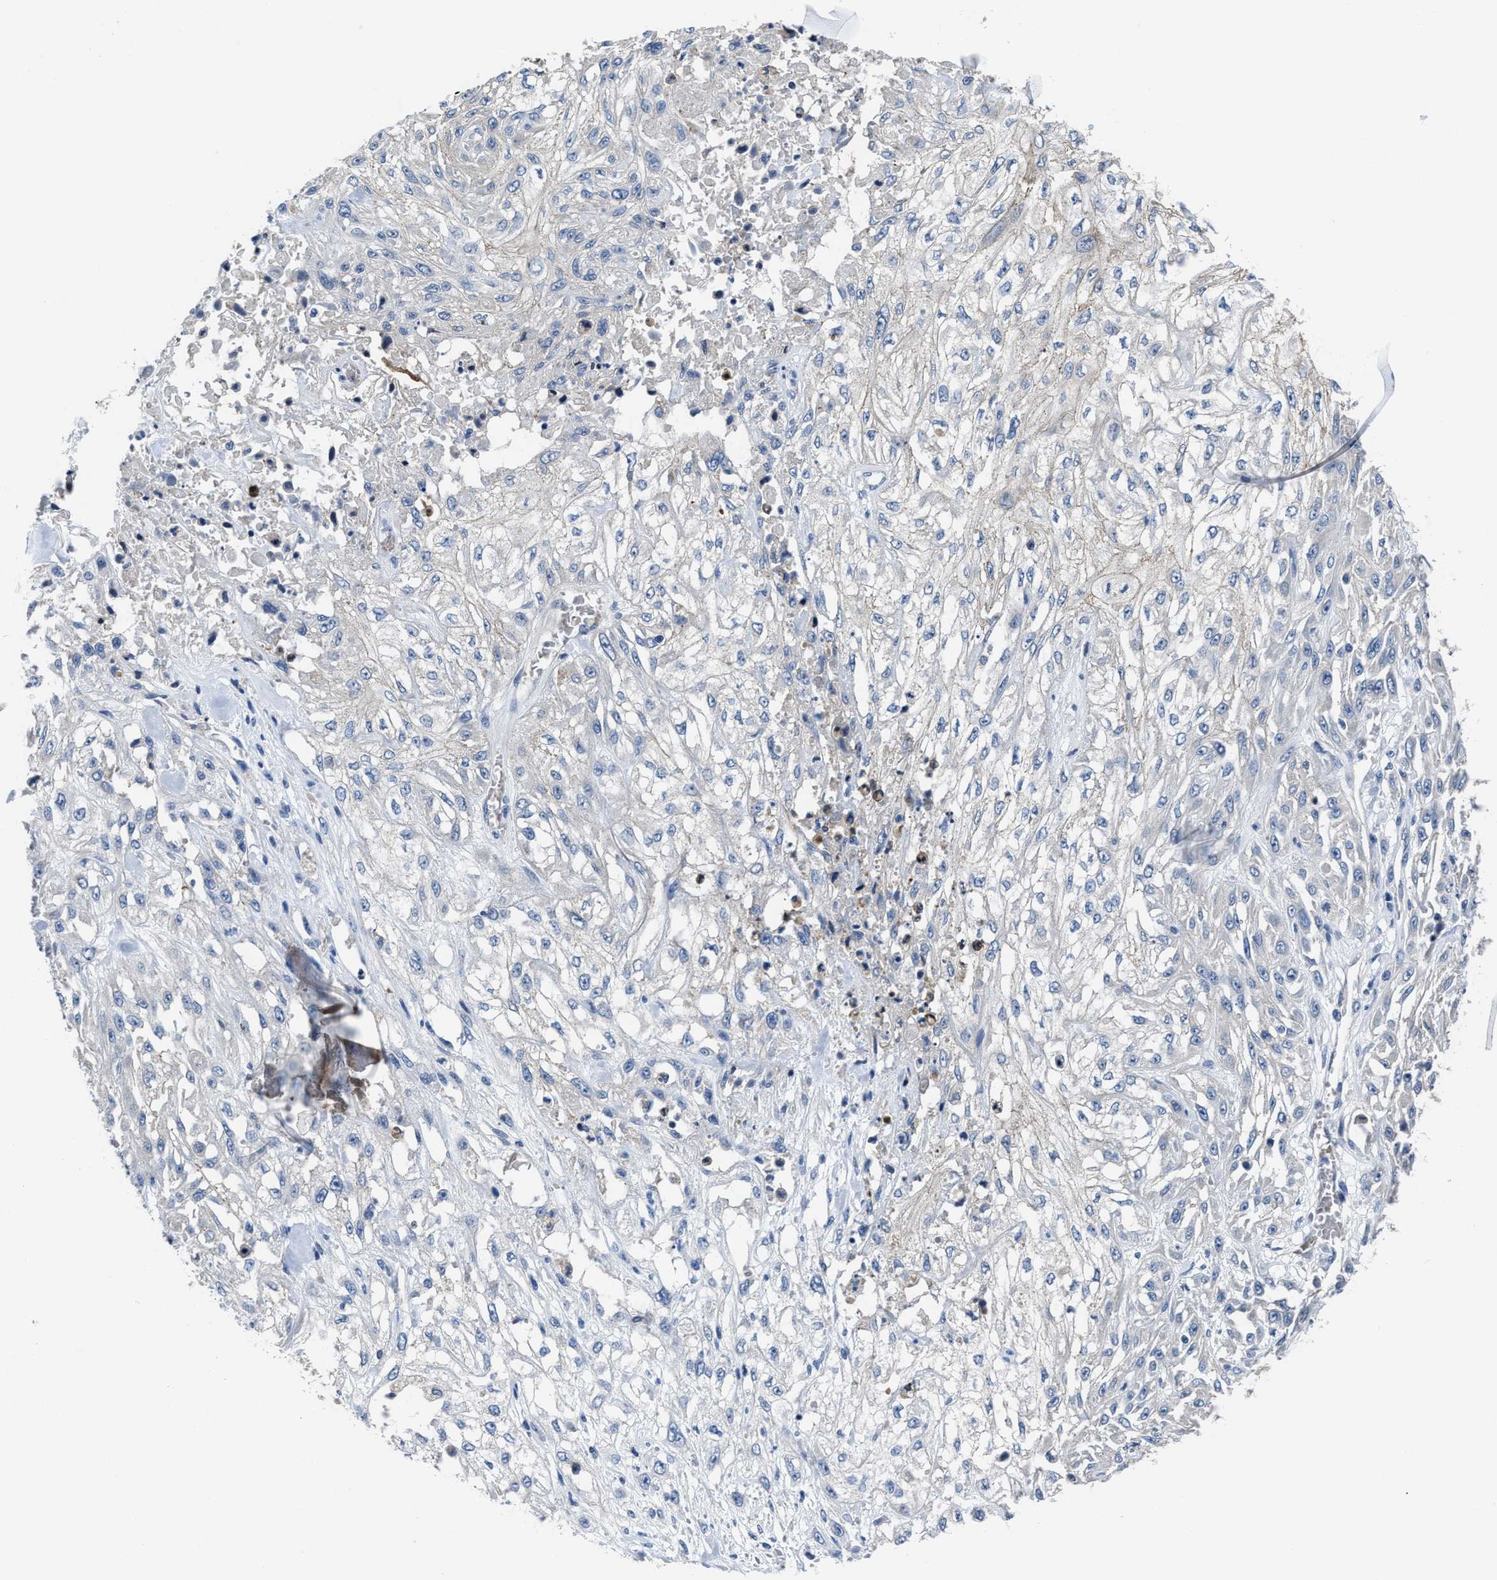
{"staining": {"intensity": "negative", "quantity": "none", "location": "none"}, "tissue": "skin cancer", "cell_type": "Tumor cells", "image_type": "cancer", "snomed": [{"axis": "morphology", "description": "Squamous cell carcinoma, NOS"}, {"axis": "morphology", "description": "Squamous cell carcinoma, metastatic, NOS"}, {"axis": "topography", "description": "Skin"}, {"axis": "topography", "description": "Lymph node"}], "caption": "Human skin cancer (metastatic squamous cell carcinoma) stained for a protein using immunohistochemistry (IHC) displays no expression in tumor cells.", "gene": "GHITM", "patient": {"sex": "male", "age": 75}}